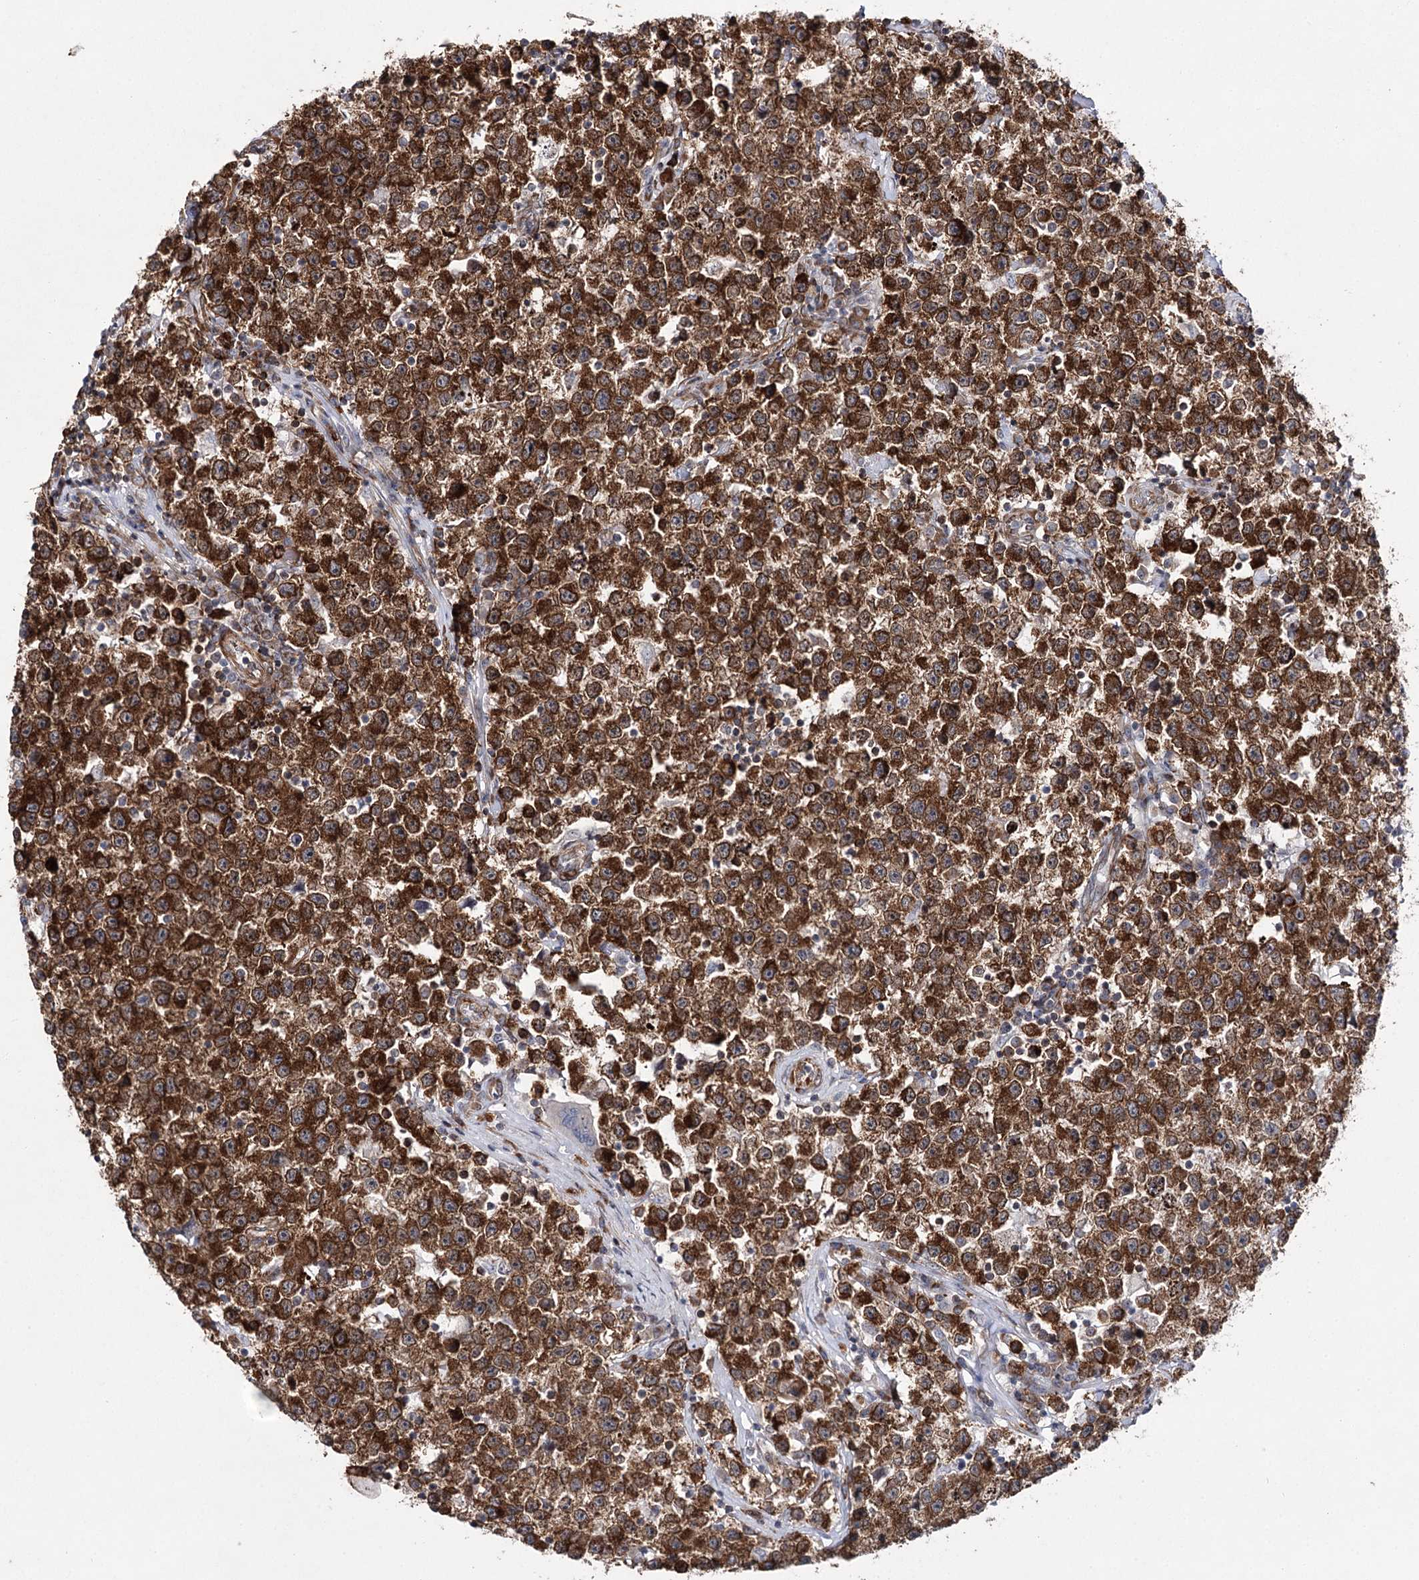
{"staining": {"intensity": "strong", "quantity": ">75%", "location": "cytoplasmic/membranous"}, "tissue": "testis cancer", "cell_type": "Tumor cells", "image_type": "cancer", "snomed": [{"axis": "morphology", "description": "Seminoma, NOS"}, {"axis": "topography", "description": "Testis"}], "caption": "A micrograph showing strong cytoplasmic/membranous positivity in about >75% of tumor cells in testis cancer (seminoma), as visualized by brown immunohistochemical staining.", "gene": "VWA2", "patient": {"sex": "male", "age": 22}}